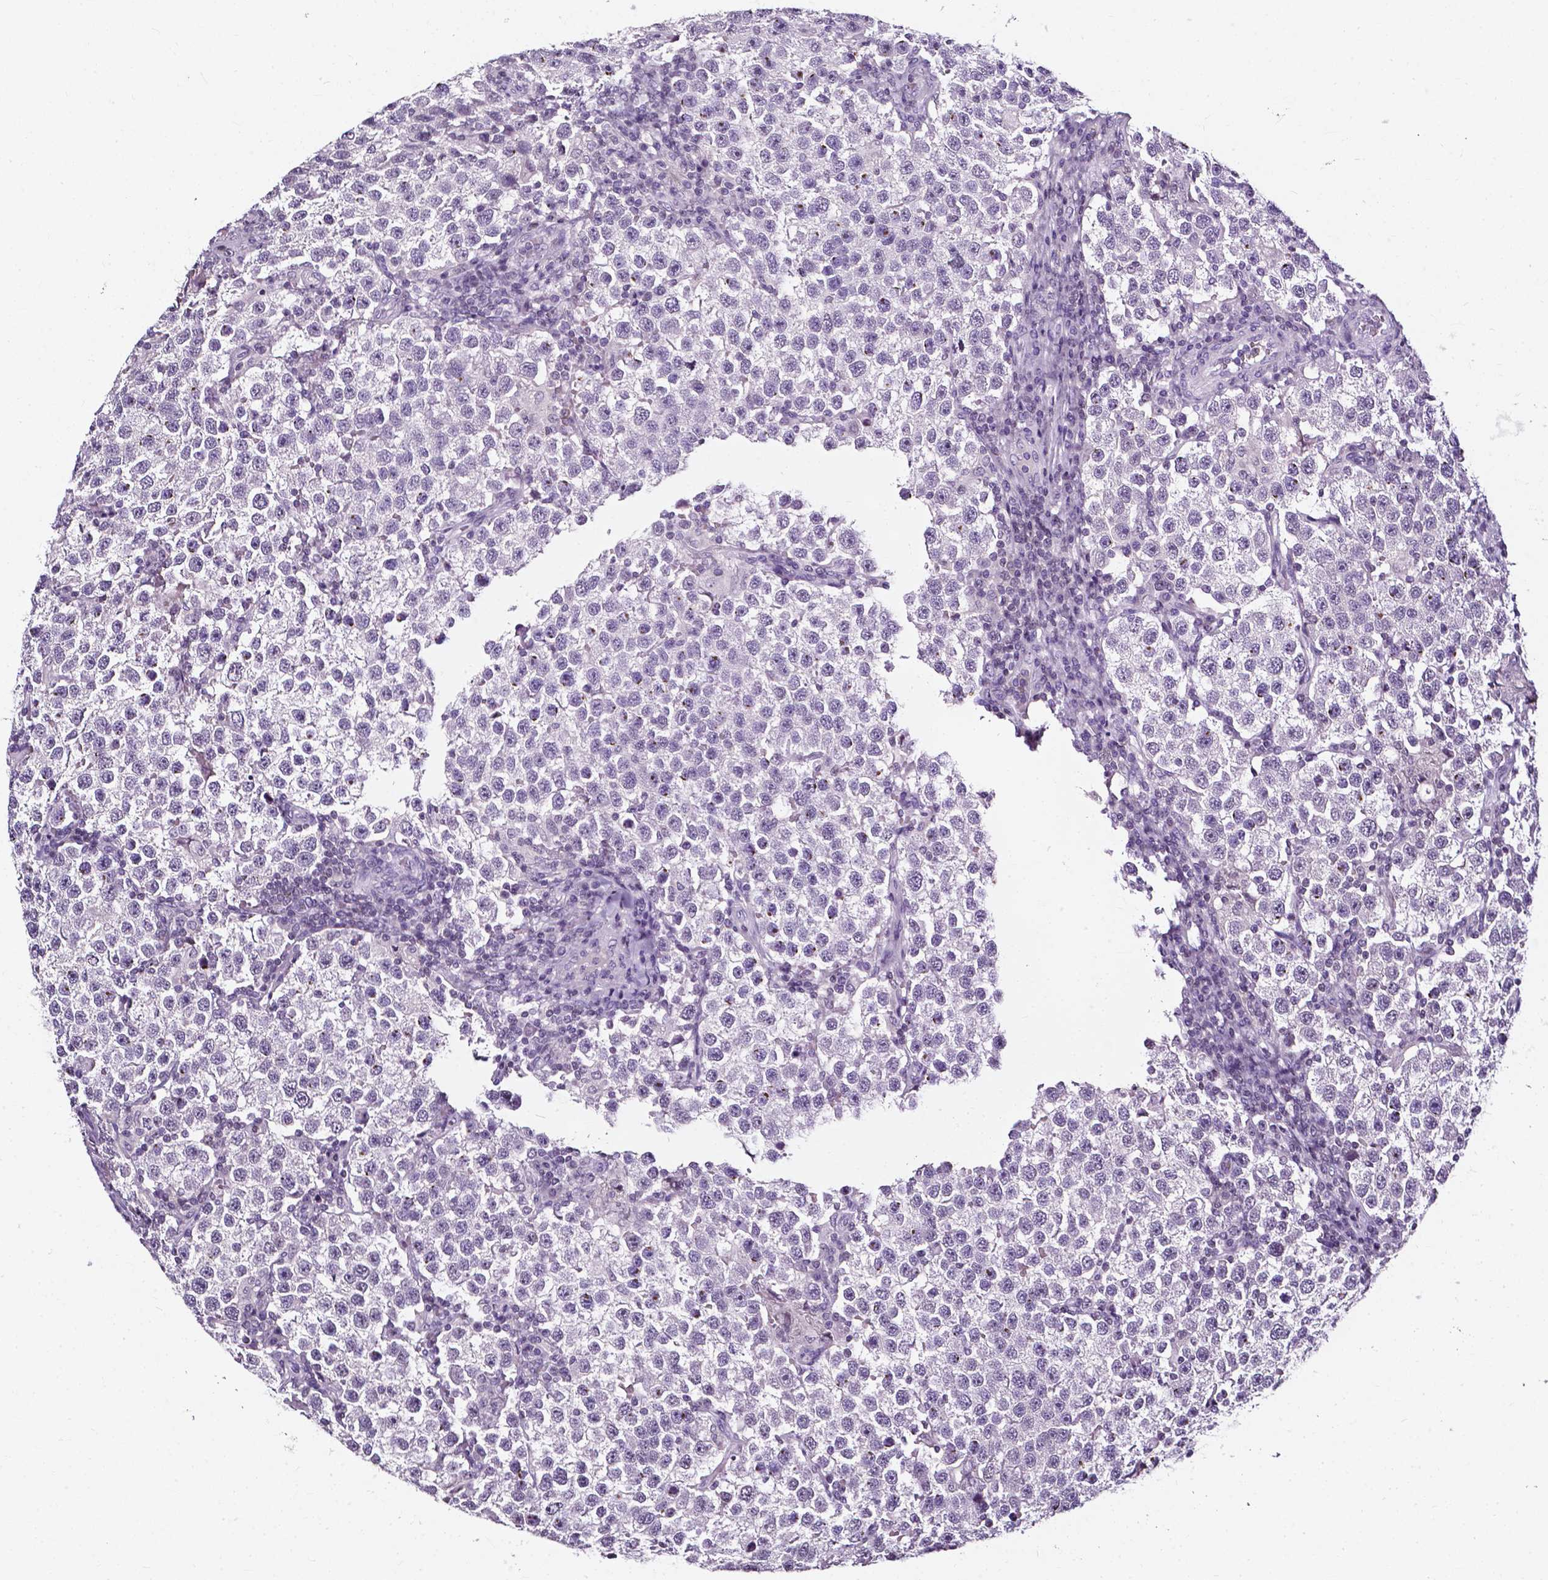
{"staining": {"intensity": "negative", "quantity": "none", "location": "none"}, "tissue": "testis cancer", "cell_type": "Tumor cells", "image_type": "cancer", "snomed": [{"axis": "morphology", "description": "Seminoma, NOS"}, {"axis": "topography", "description": "Testis"}], "caption": "Human testis cancer stained for a protein using IHC shows no expression in tumor cells.", "gene": "AKR1B10", "patient": {"sex": "male", "age": 37}}